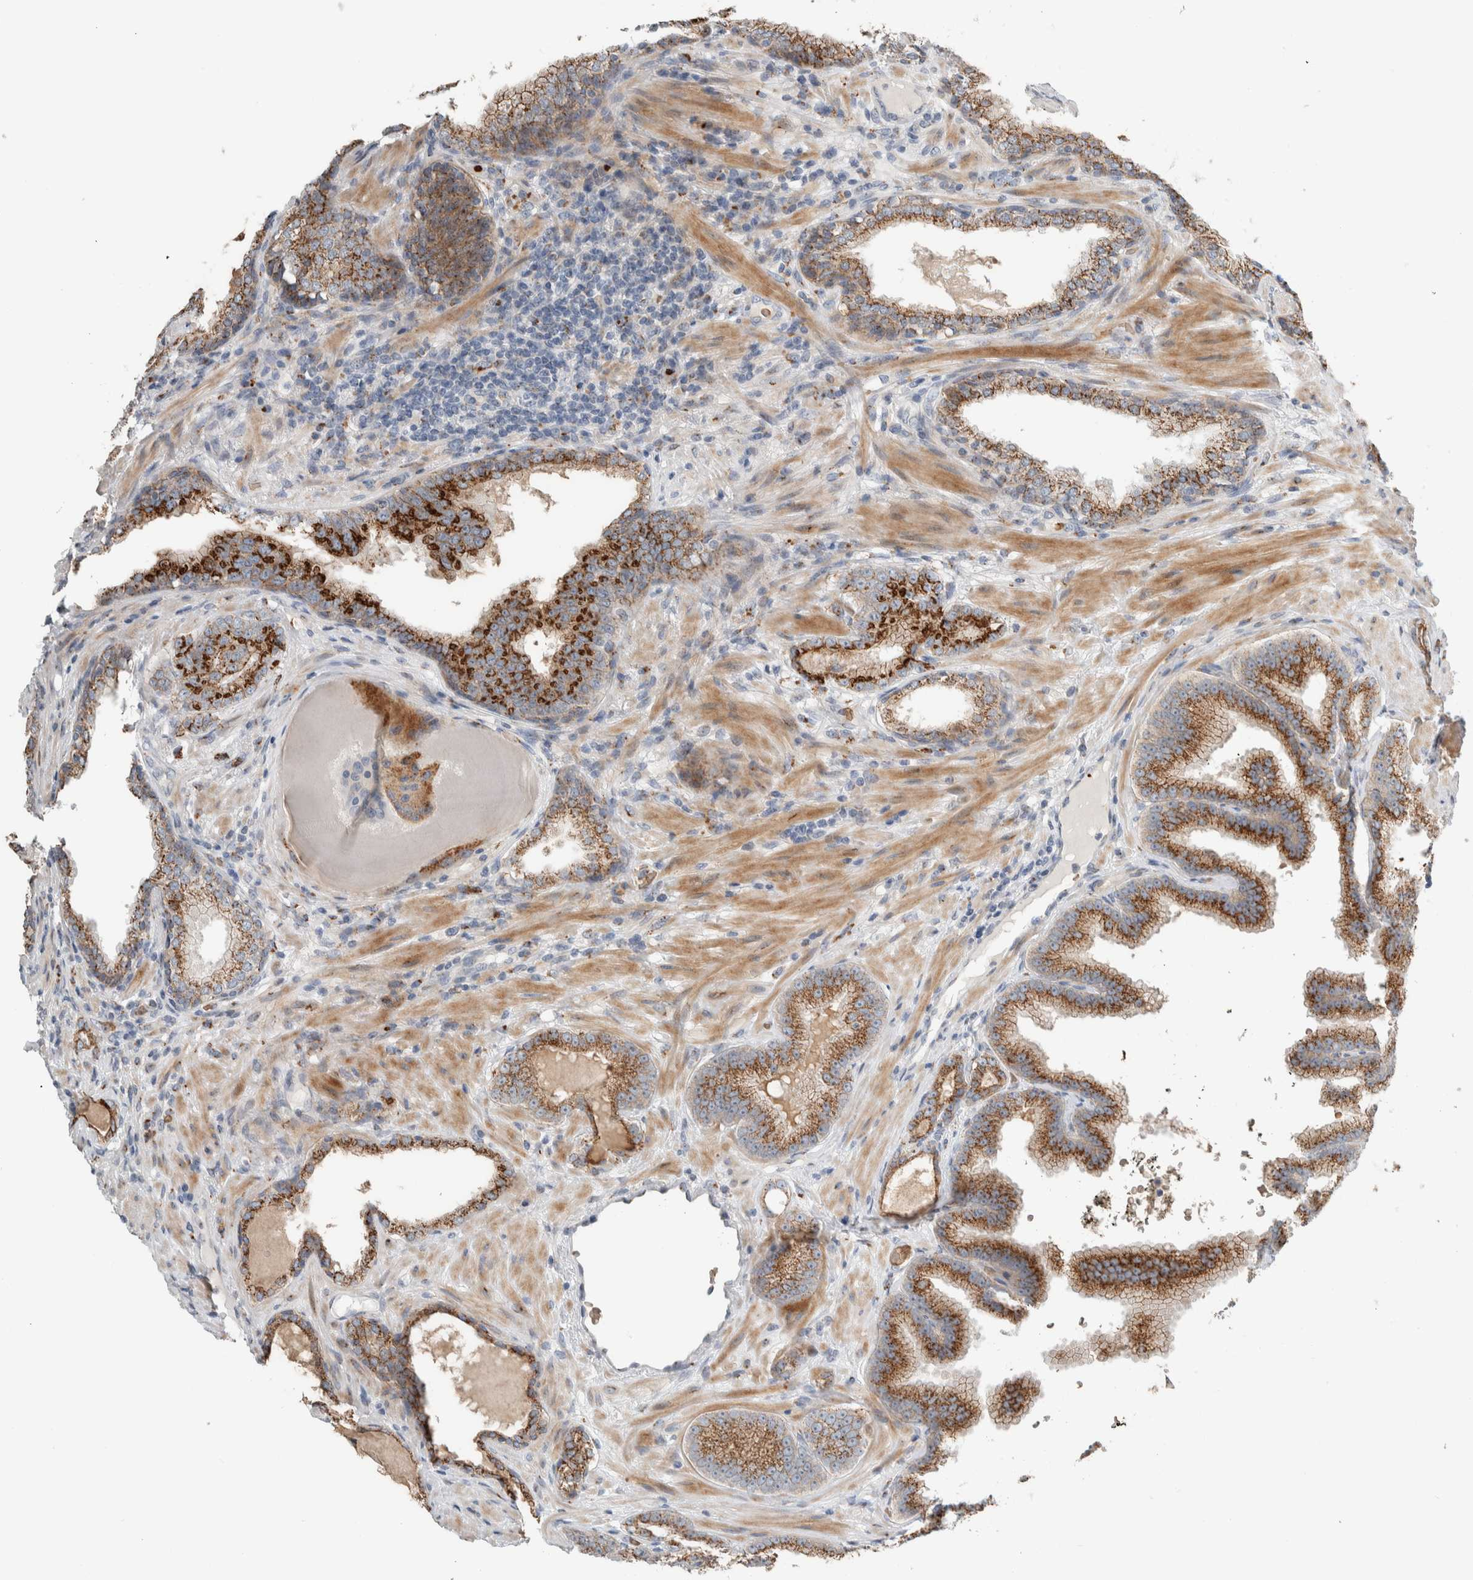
{"staining": {"intensity": "strong", "quantity": ">75%", "location": "cytoplasmic/membranous"}, "tissue": "prostate cancer", "cell_type": "Tumor cells", "image_type": "cancer", "snomed": [{"axis": "morphology", "description": "Adenocarcinoma, High grade"}, {"axis": "topography", "description": "Prostate"}], "caption": "Immunohistochemical staining of human prostate cancer shows strong cytoplasmic/membranous protein expression in about >75% of tumor cells.", "gene": "SLC38A10", "patient": {"sex": "male", "age": 61}}